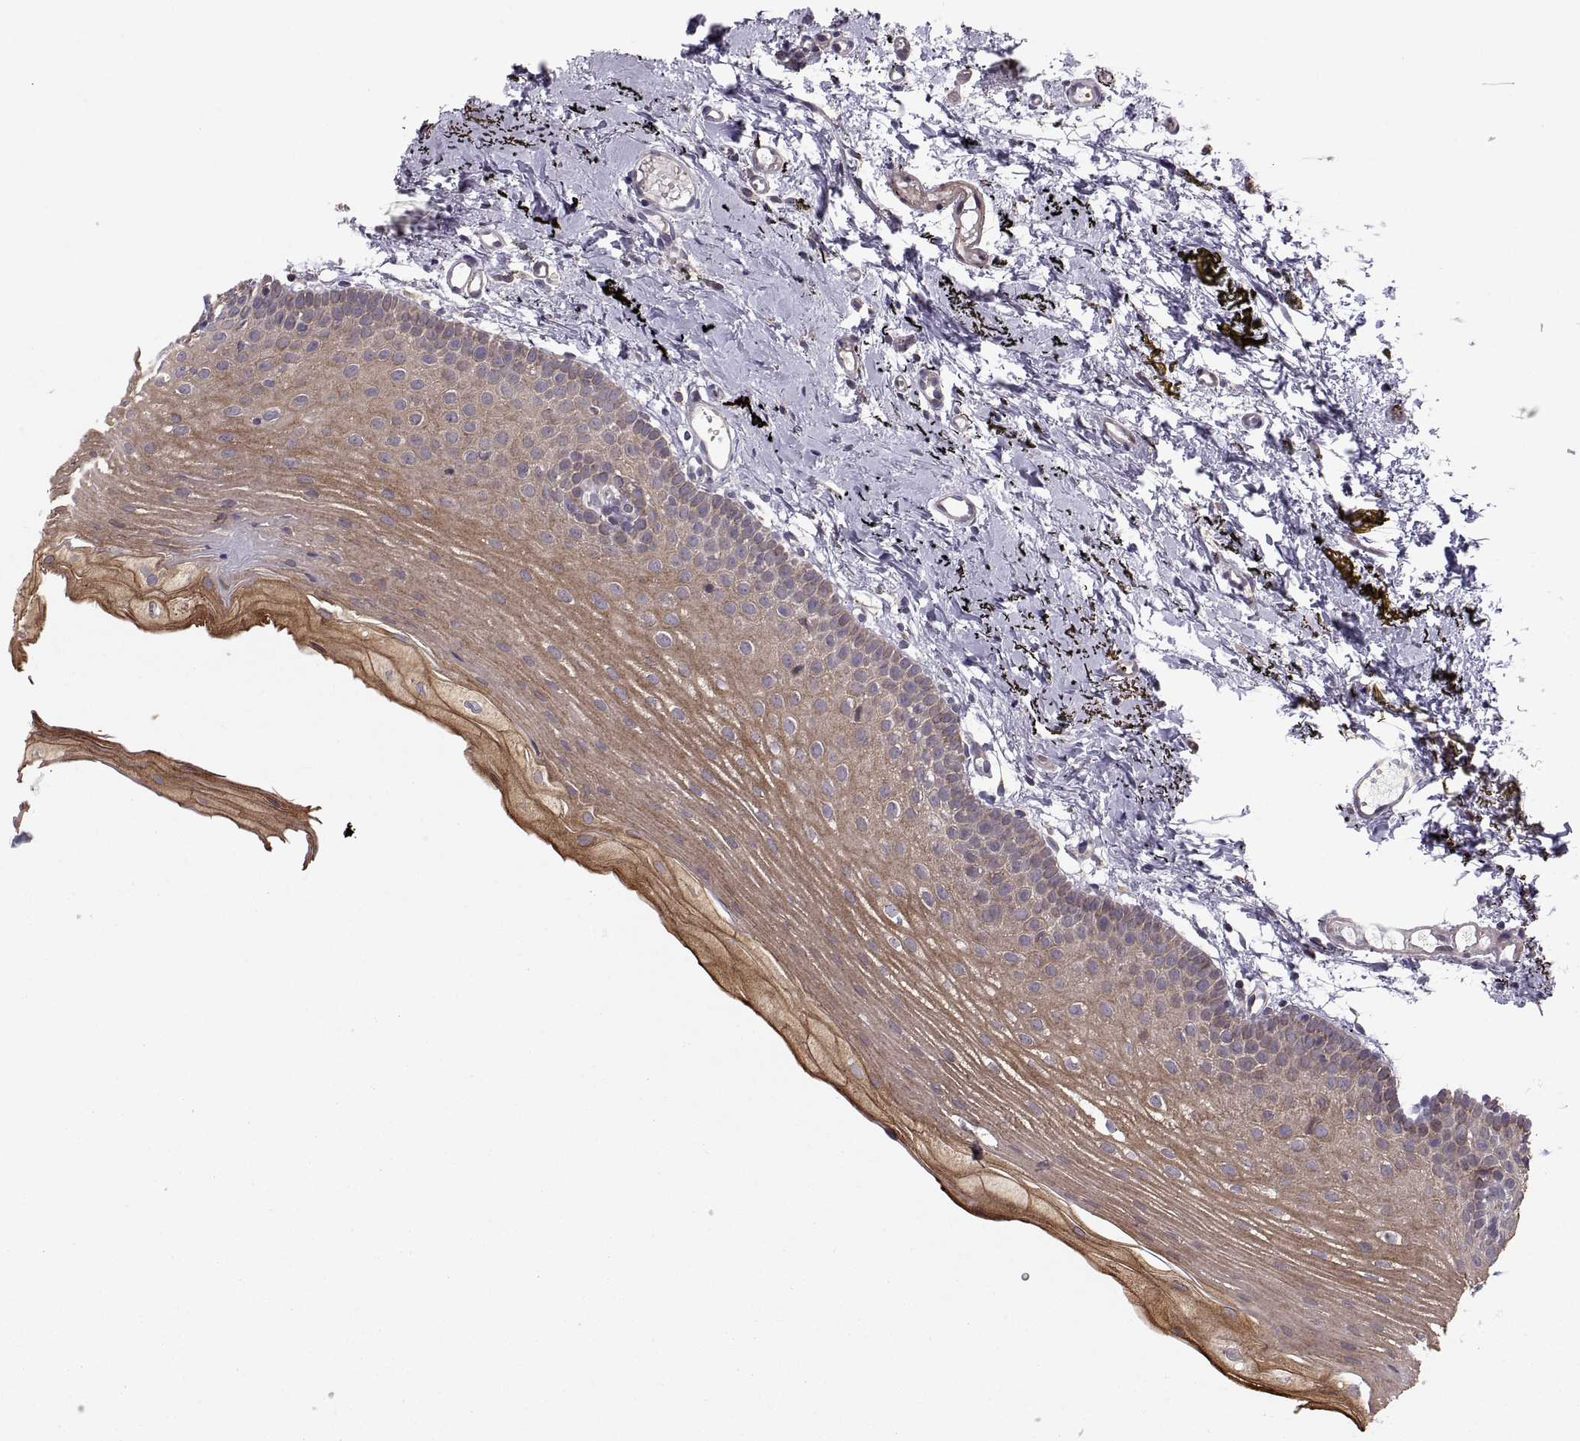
{"staining": {"intensity": "moderate", "quantity": ">75%", "location": "cytoplasmic/membranous"}, "tissue": "oral mucosa", "cell_type": "Squamous epithelial cells", "image_type": "normal", "snomed": [{"axis": "morphology", "description": "Normal tissue, NOS"}, {"axis": "topography", "description": "Oral tissue"}], "caption": "A brown stain highlights moderate cytoplasmic/membranous expression of a protein in squamous epithelial cells of normal human oral mucosa. (DAB (3,3'-diaminobenzidine) IHC, brown staining for protein, blue staining for nuclei).", "gene": "TESC", "patient": {"sex": "female", "age": 57}}